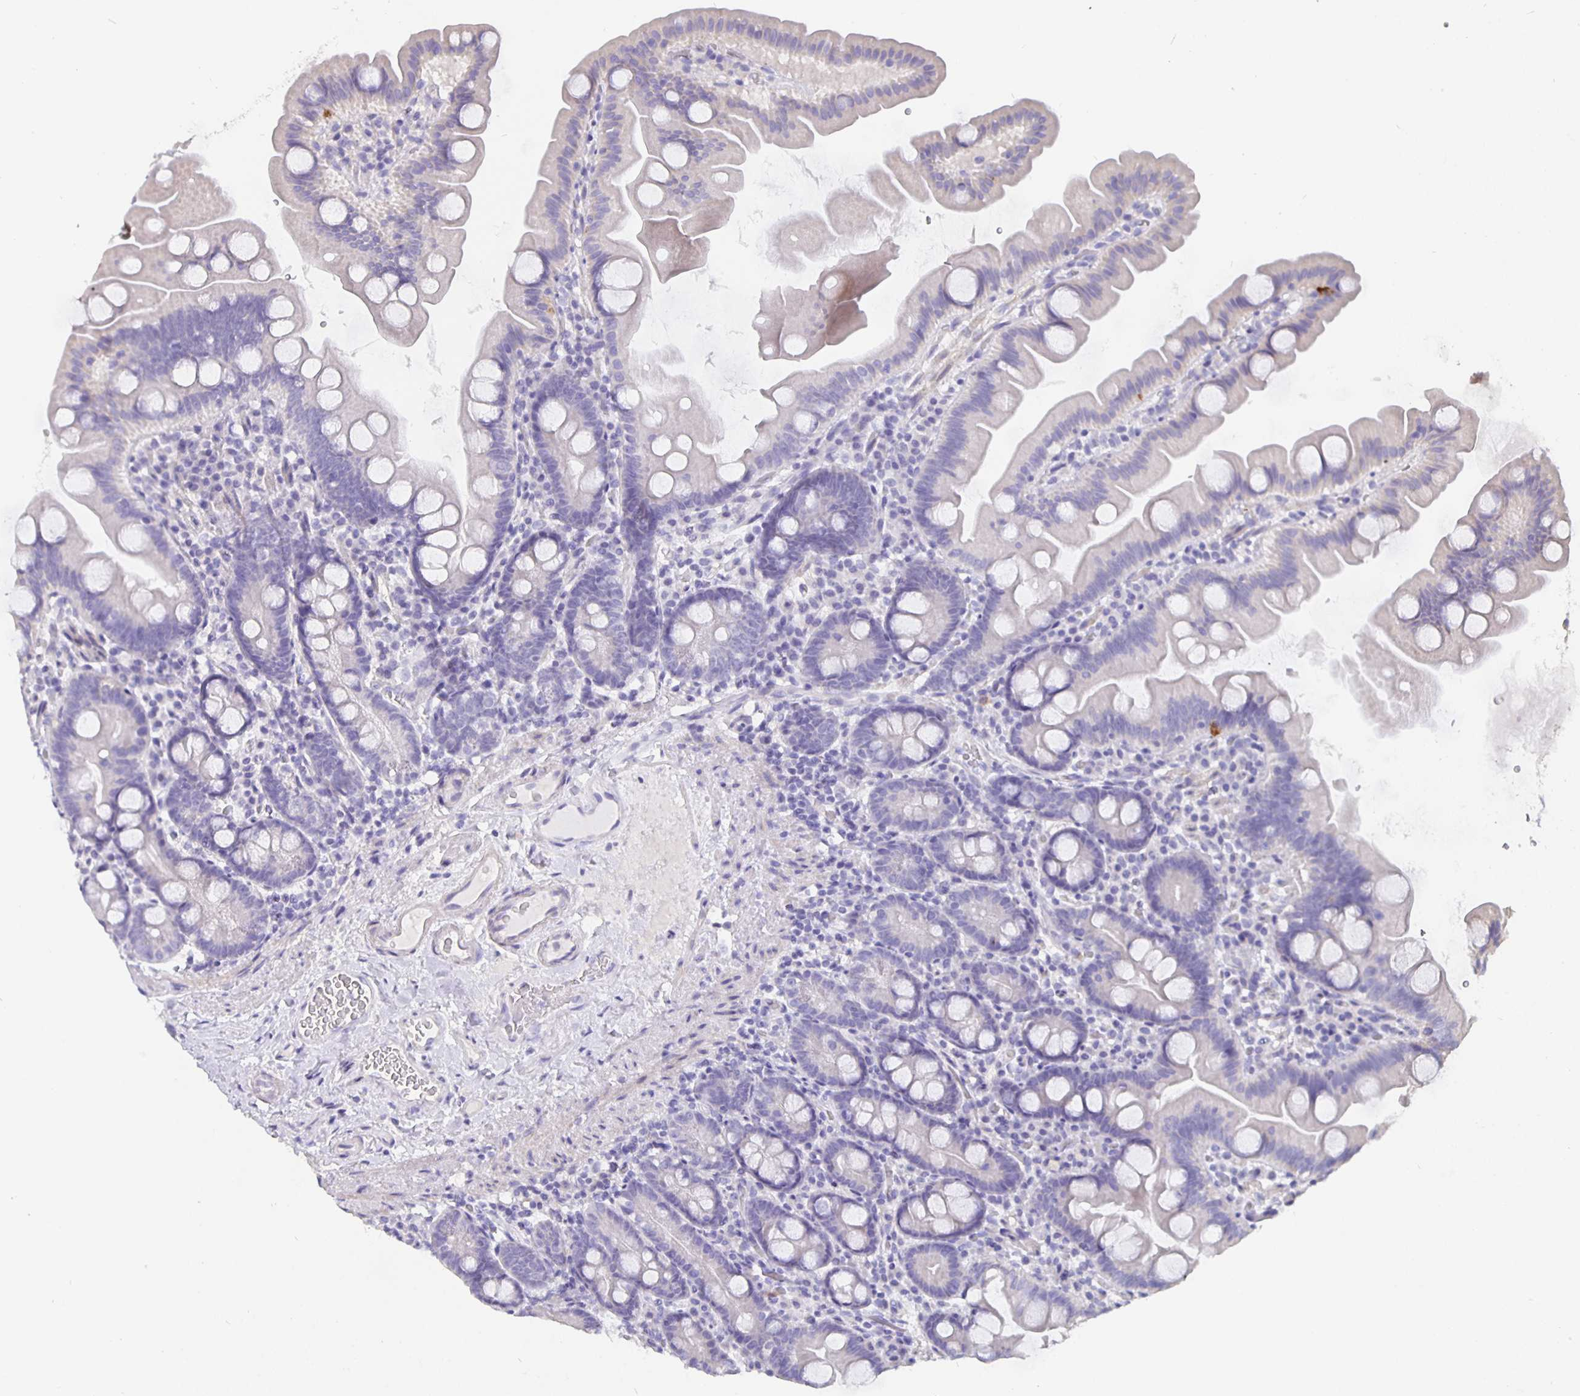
{"staining": {"intensity": "negative", "quantity": "none", "location": "none"}, "tissue": "small intestine", "cell_type": "Glandular cells", "image_type": "normal", "snomed": [{"axis": "morphology", "description": "Normal tissue, NOS"}, {"axis": "topography", "description": "Small intestine"}], "caption": "An immunohistochemistry micrograph of unremarkable small intestine is shown. There is no staining in glandular cells of small intestine.", "gene": "CFAP74", "patient": {"sex": "female", "age": 68}}